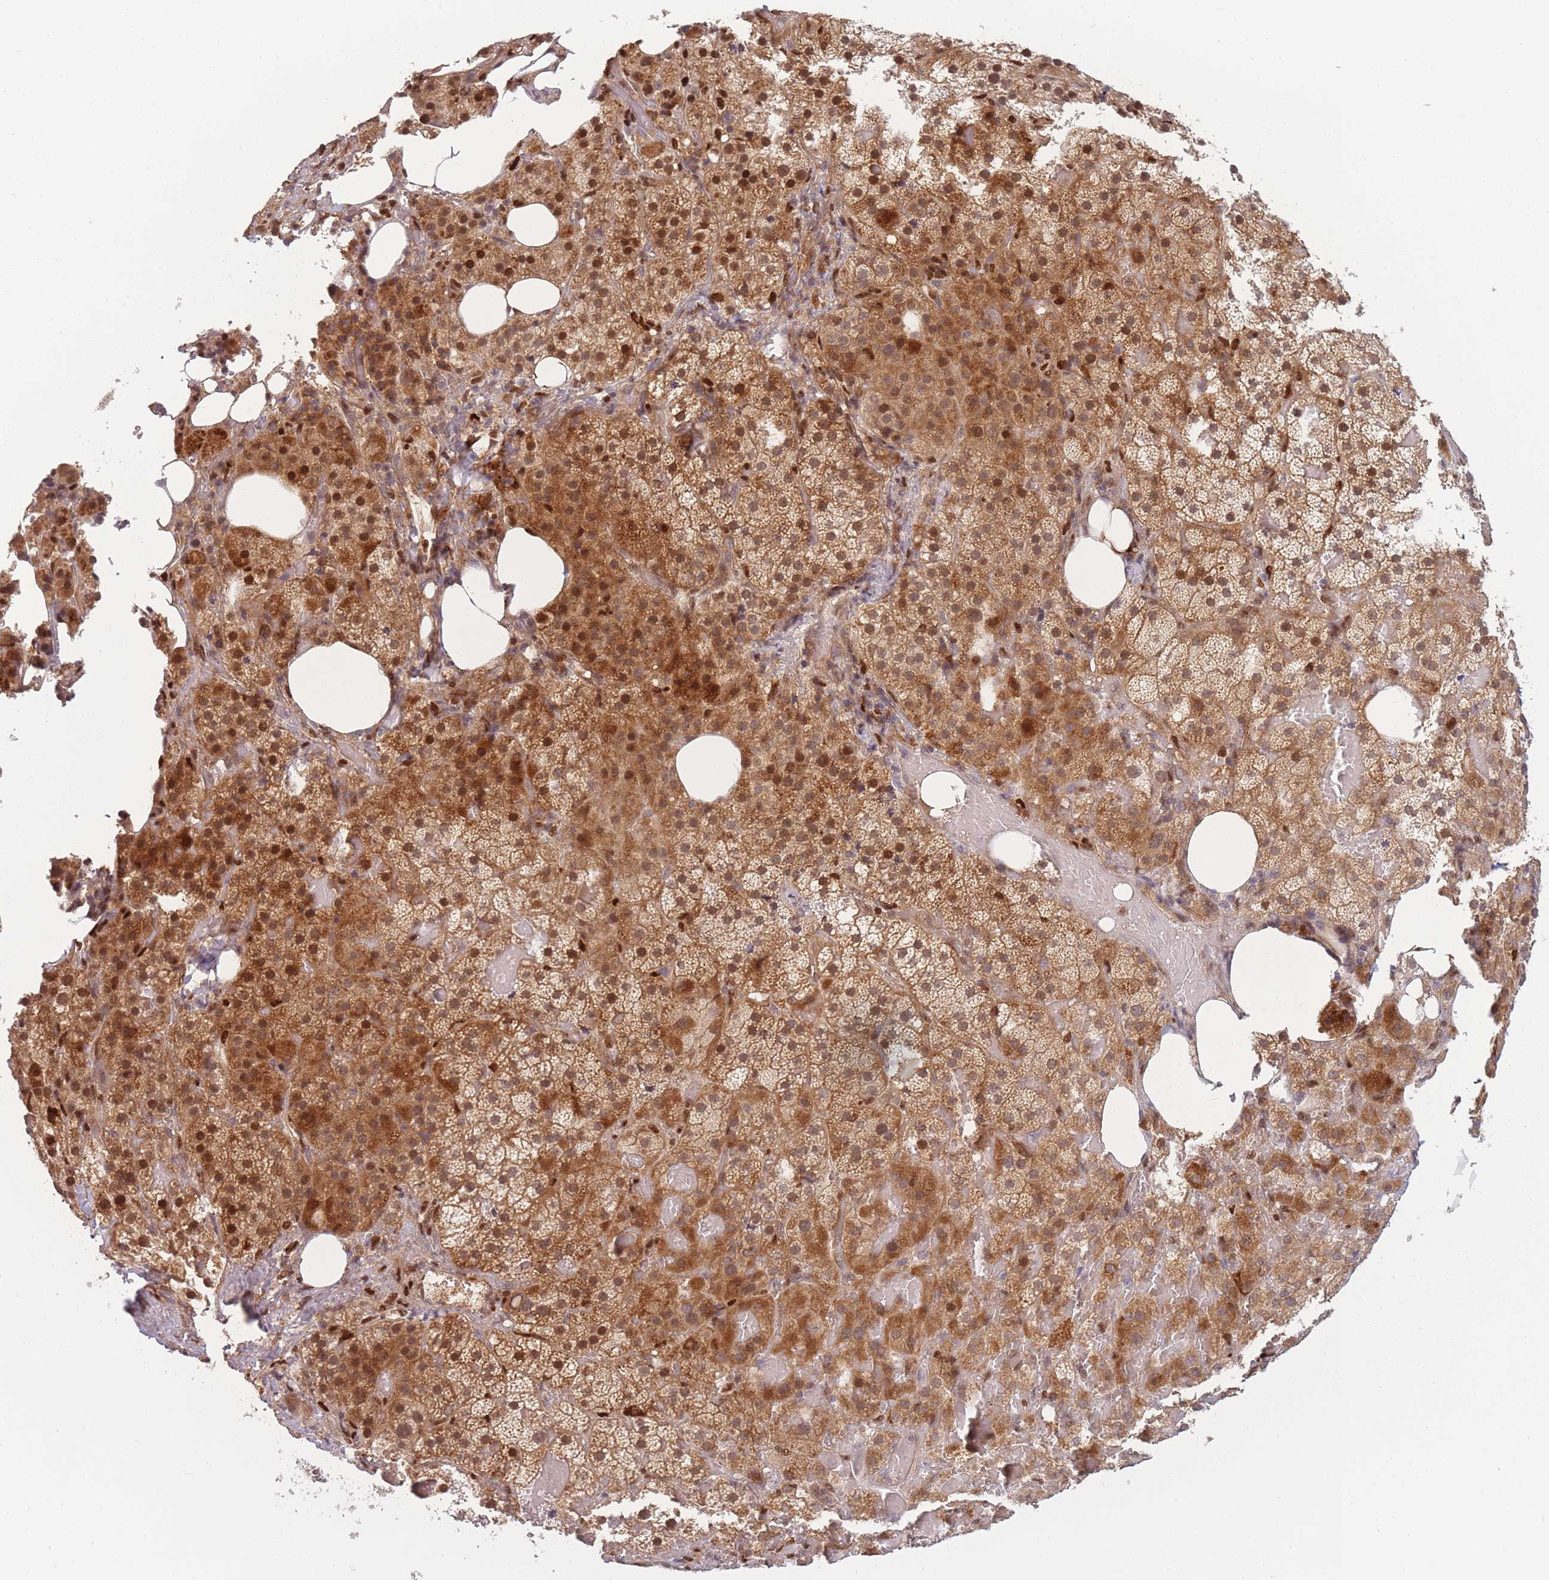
{"staining": {"intensity": "strong", "quantity": ">75%", "location": "cytoplasmic/membranous,nuclear"}, "tissue": "adrenal gland", "cell_type": "Glandular cells", "image_type": "normal", "snomed": [{"axis": "morphology", "description": "Normal tissue, NOS"}, {"axis": "topography", "description": "Adrenal gland"}], "caption": "This micrograph shows normal adrenal gland stained with IHC to label a protein in brown. The cytoplasmic/membranous,nuclear of glandular cells show strong positivity for the protein. Nuclei are counter-stained blue.", "gene": "FAM153A", "patient": {"sex": "female", "age": 59}}